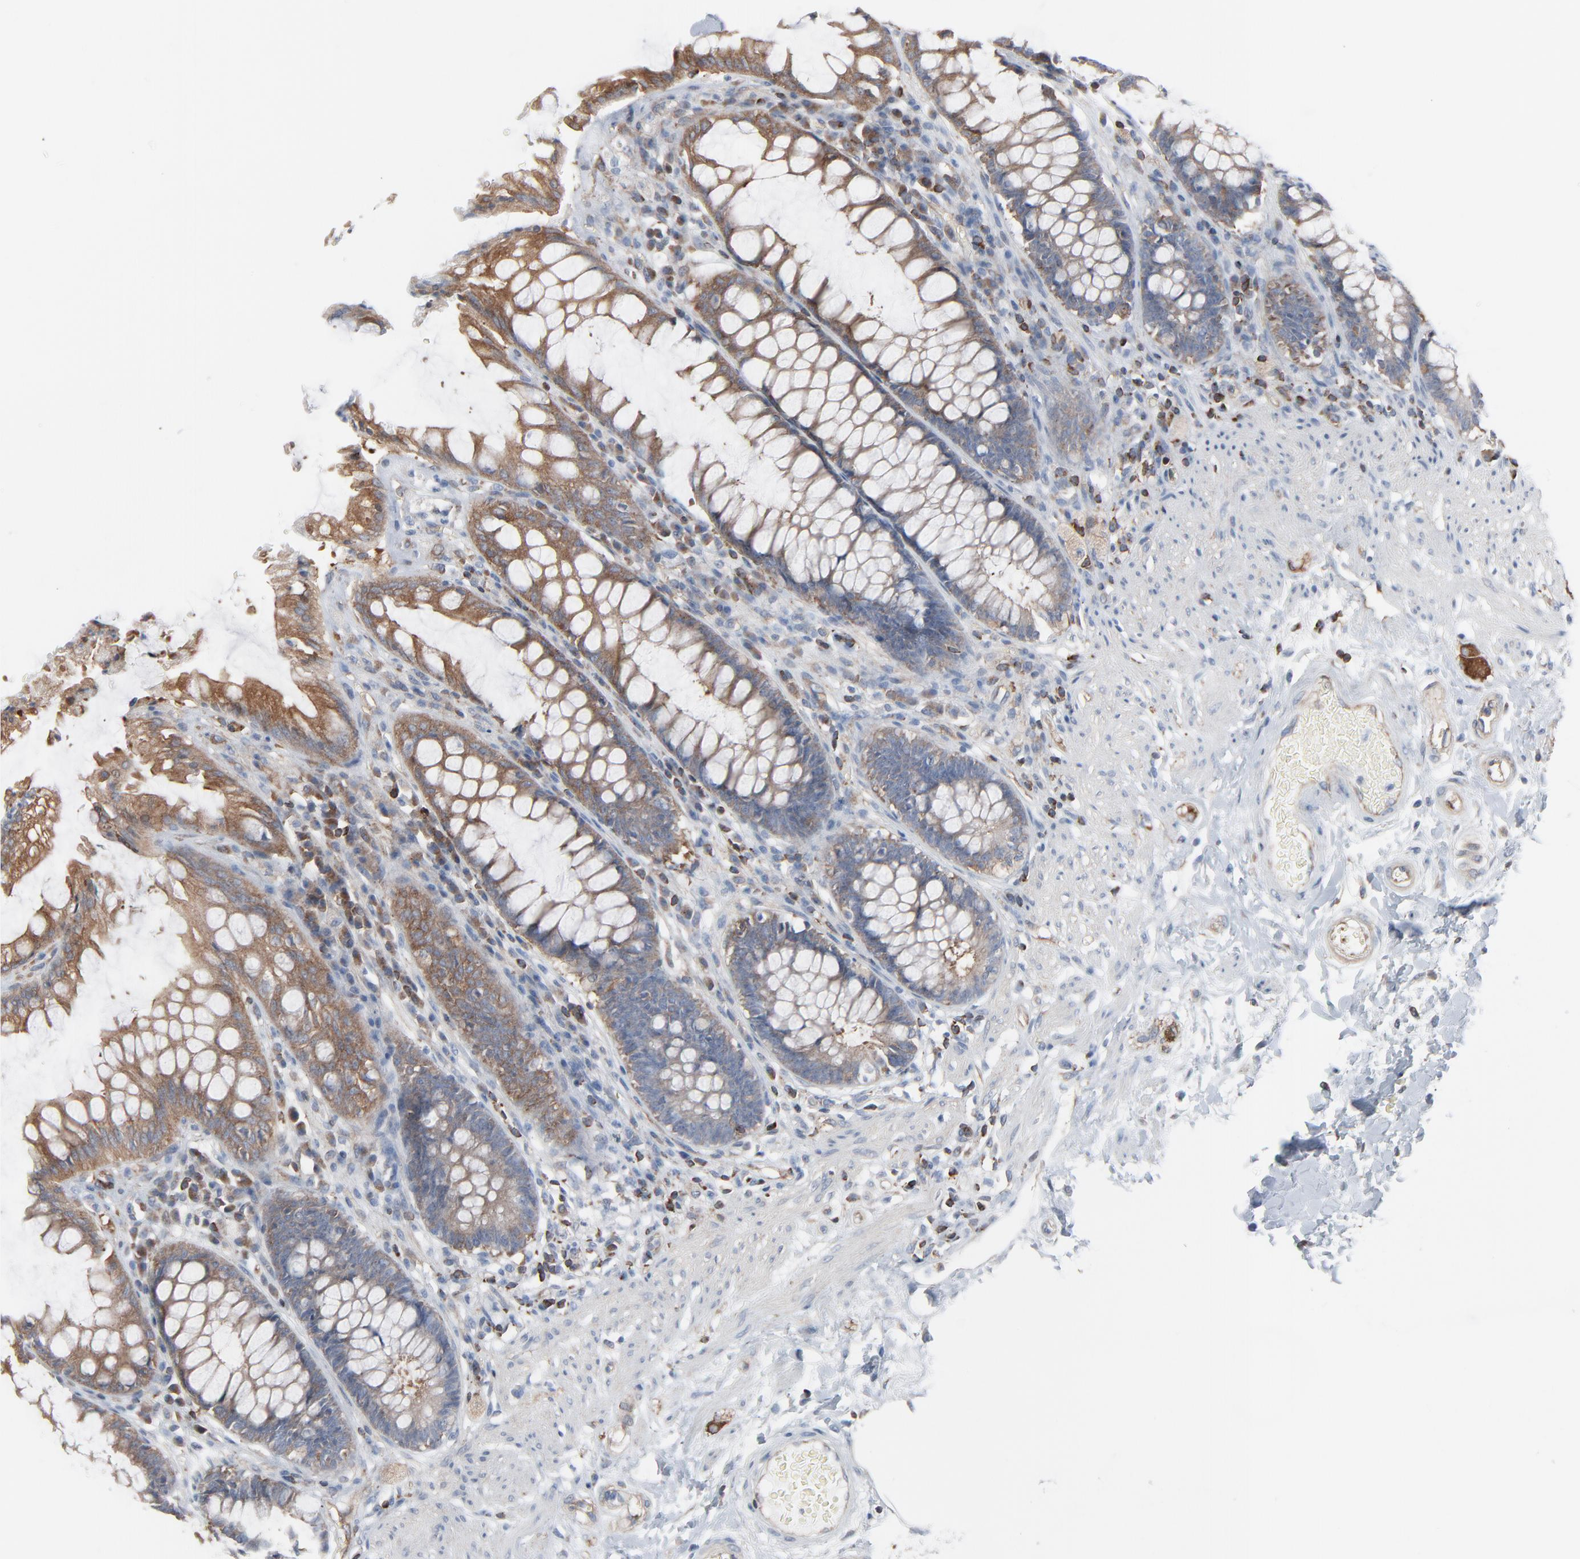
{"staining": {"intensity": "strong", "quantity": ">75%", "location": "cytoplasmic/membranous"}, "tissue": "rectum", "cell_type": "Glandular cells", "image_type": "normal", "snomed": [{"axis": "morphology", "description": "Normal tissue, NOS"}, {"axis": "topography", "description": "Rectum"}], "caption": "High-magnification brightfield microscopy of unremarkable rectum stained with DAB (3,3'-diaminobenzidine) (brown) and counterstained with hematoxylin (blue). glandular cells exhibit strong cytoplasmic/membranous expression is present in about>75% of cells.", "gene": "OPTN", "patient": {"sex": "female", "age": 46}}